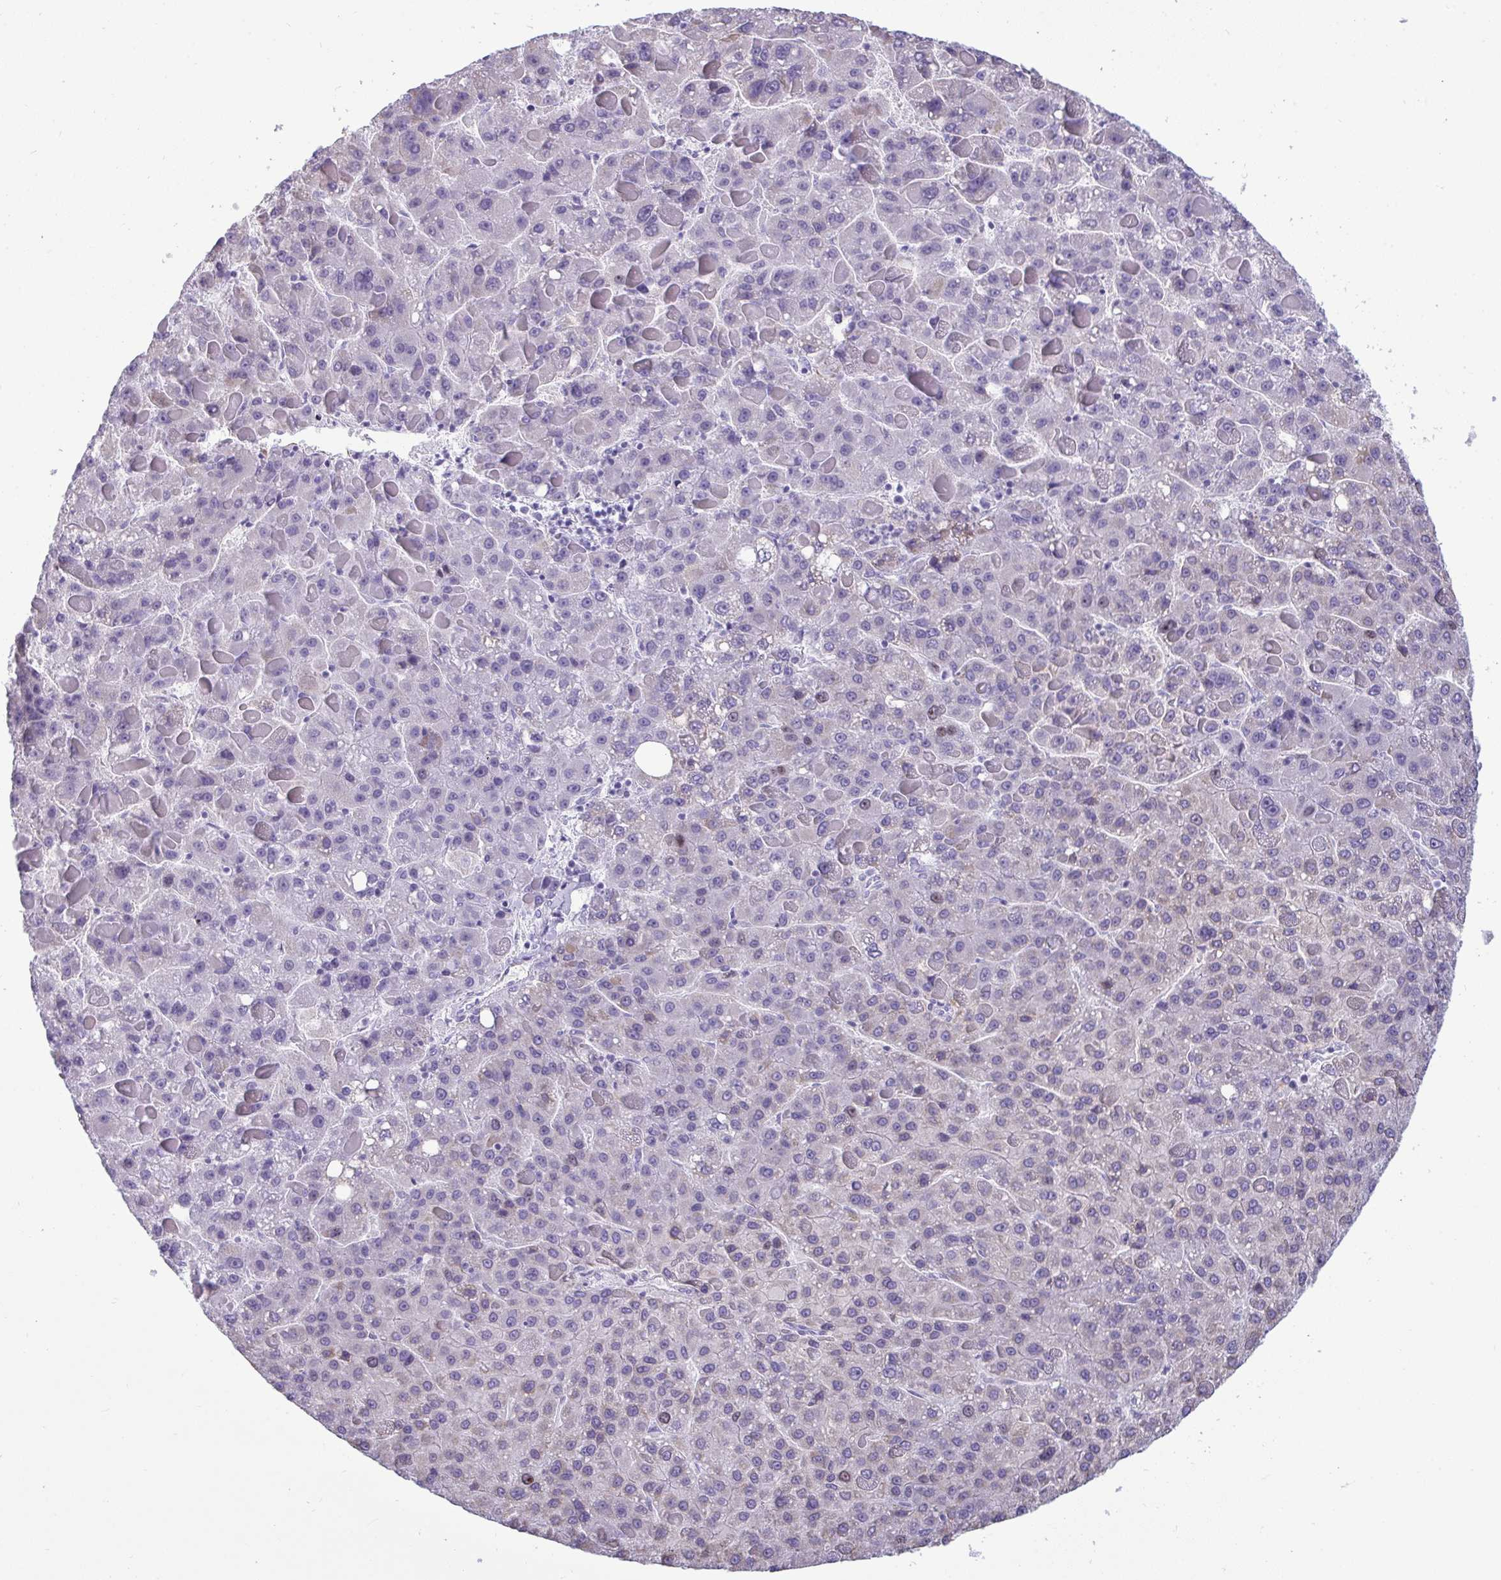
{"staining": {"intensity": "negative", "quantity": "none", "location": "none"}, "tissue": "liver cancer", "cell_type": "Tumor cells", "image_type": "cancer", "snomed": [{"axis": "morphology", "description": "Carcinoma, Hepatocellular, NOS"}, {"axis": "topography", "description": "Liver"}], "caption": "There is no significant expression in tumor cells of liver cancer.", "gene": "SUZ12", "patient": {"sex": "female", "age": 82}}